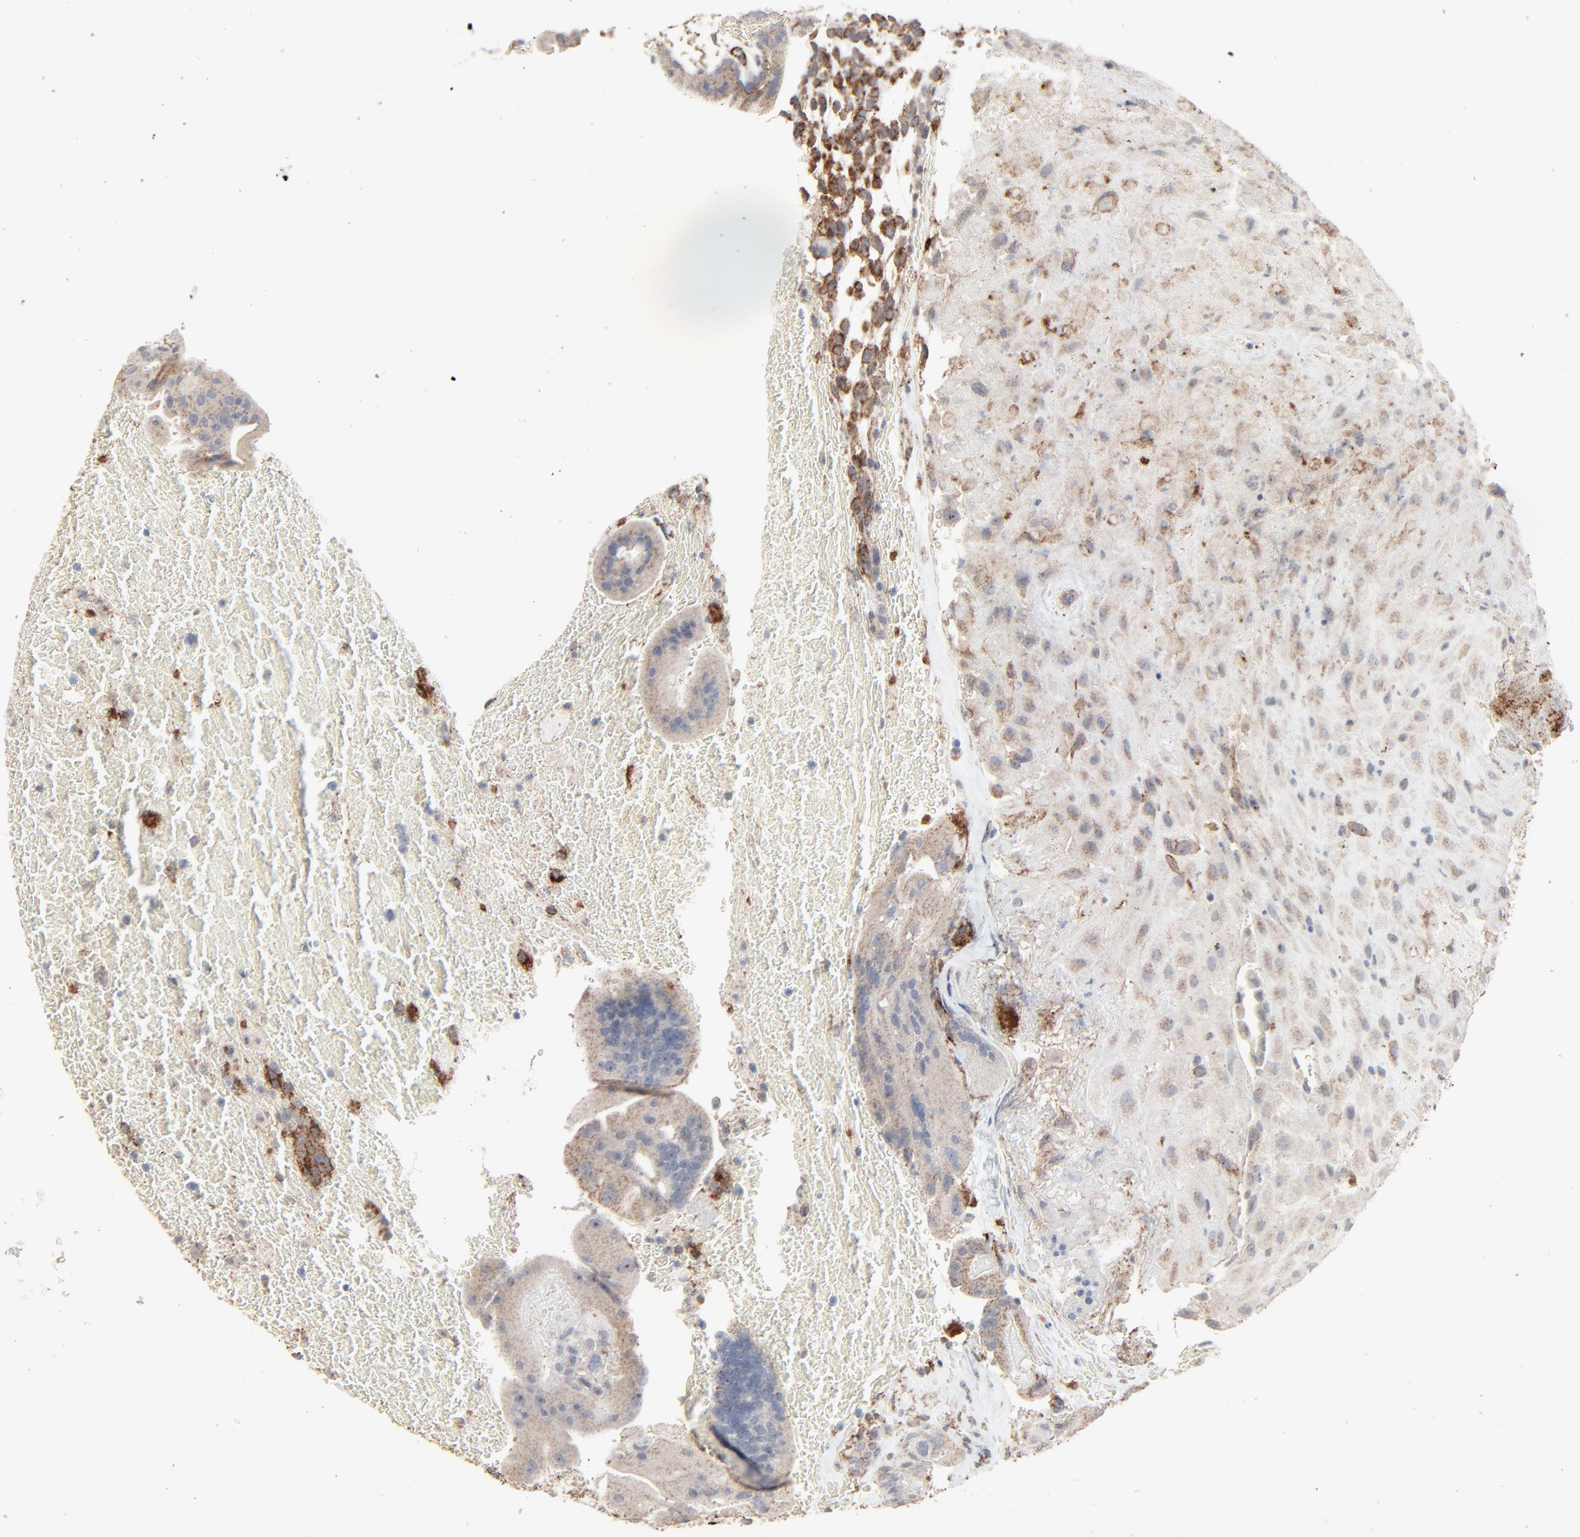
{"staining": {"intensity": "weak", "quantity": ">75%", "location": "cytoplasmic/membranous"}, "tissue": "placenta", "cell_type": "Decidual cells", "image_type": "normal", "snomed": [{"axis": "morphology", "description": "Normal tissue, NOS"}, {"axis": "topography", "description": "Placenta"}], "caption": "Protein expression analysis of unremarkable human placenta reveals weak cytoplasmic/membranous expression in approximately >75% of decidual cells.", "gene": "JAM3", "patient": {"sex": "female", "age": 19}}